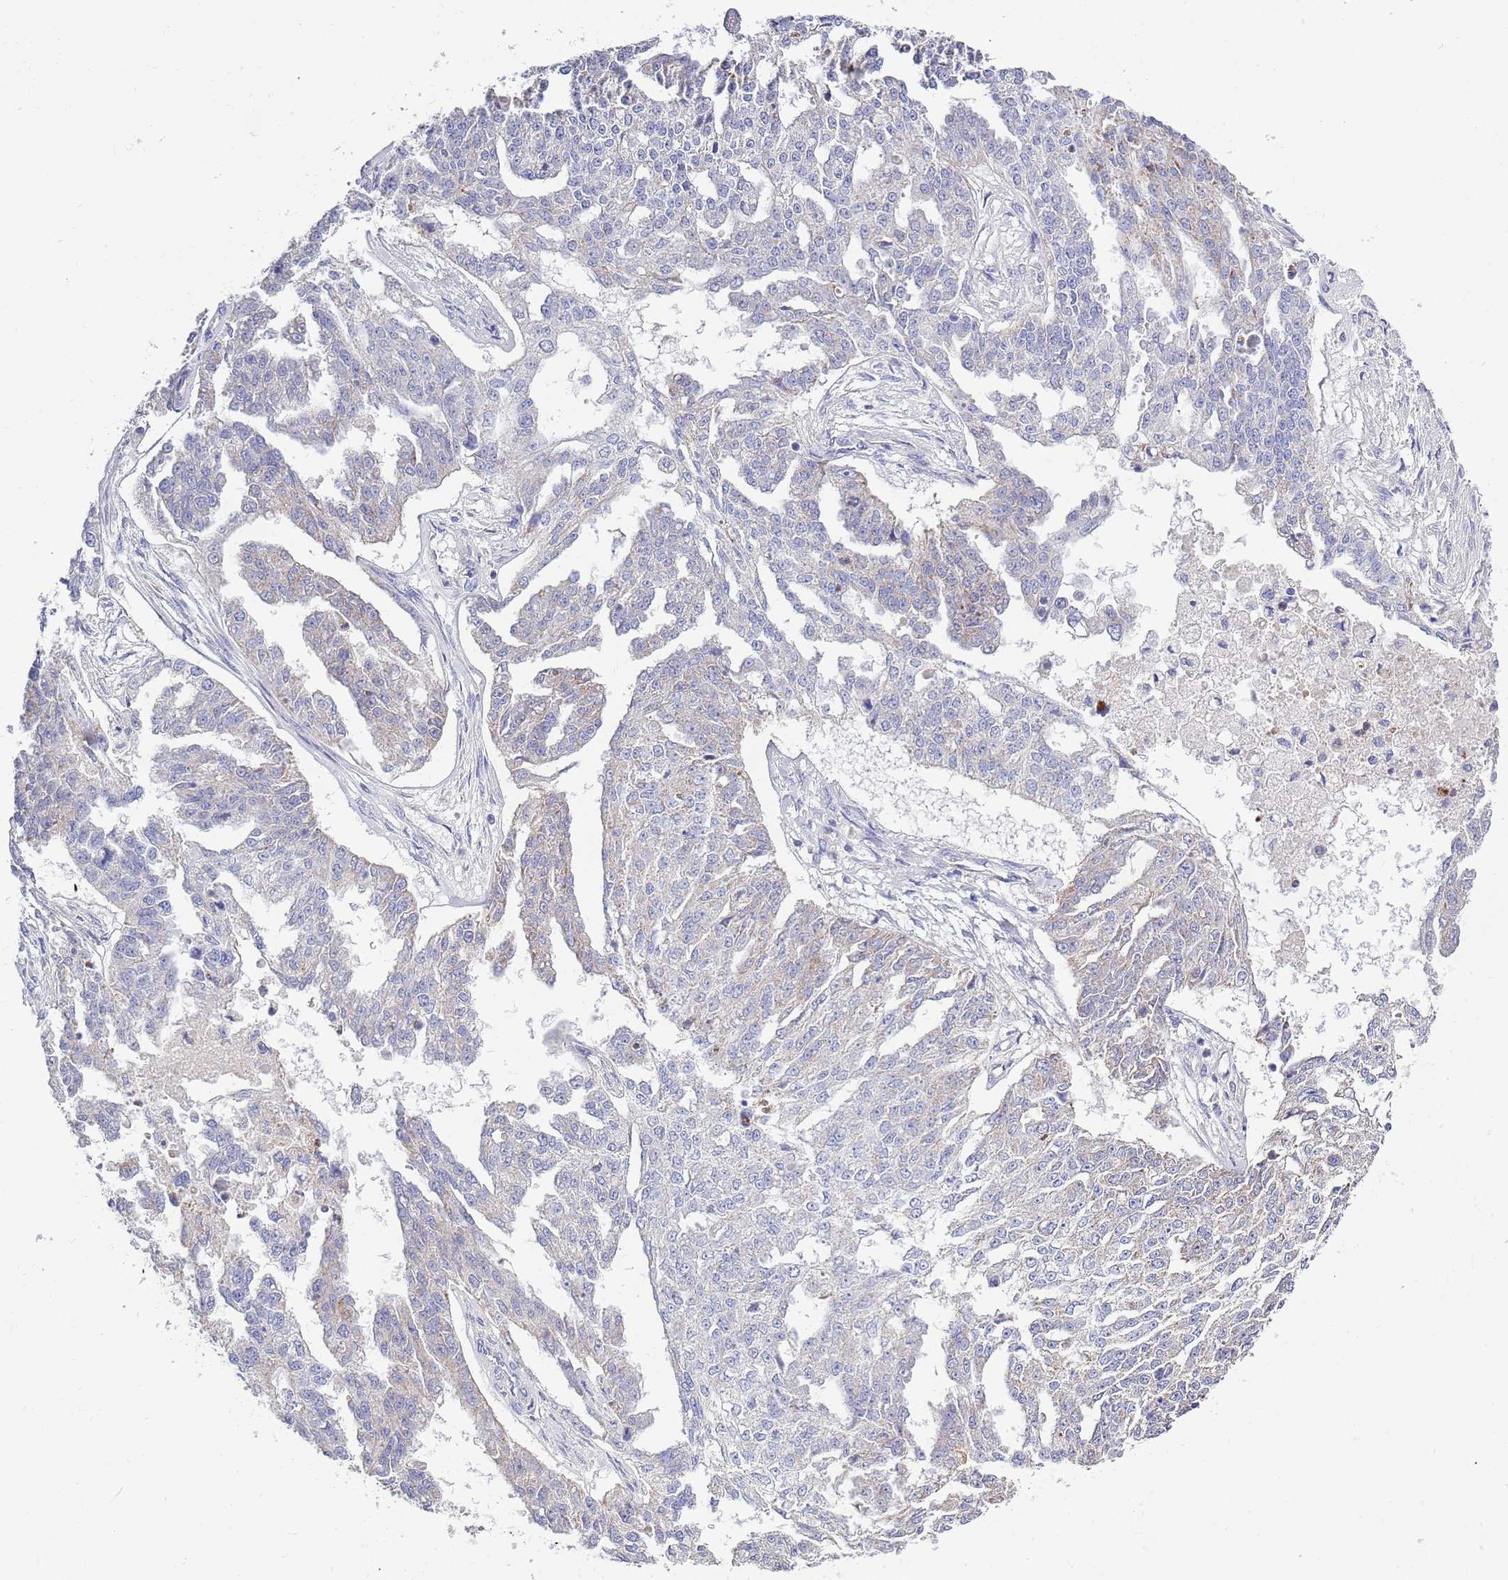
{"staining": {"intensity": "negative", "quantity": "none", "location": "none"}, "tissue": "ovarian cancer", "cell_type": "Tumor cells", "image_type": "cancer", "snomed": [{"axis": "morphology", "description": "Cystadenocarcinoma, serous, NOS"}, {"axis": "topography", "description": "Ovary"}], "caption": "Image shows no significant protein staining in tumor cells of ovarian cancer (serous cystadenocarcinoma).", "gene": "EMC8", "patient": {"sex": "female", "age": 58}}